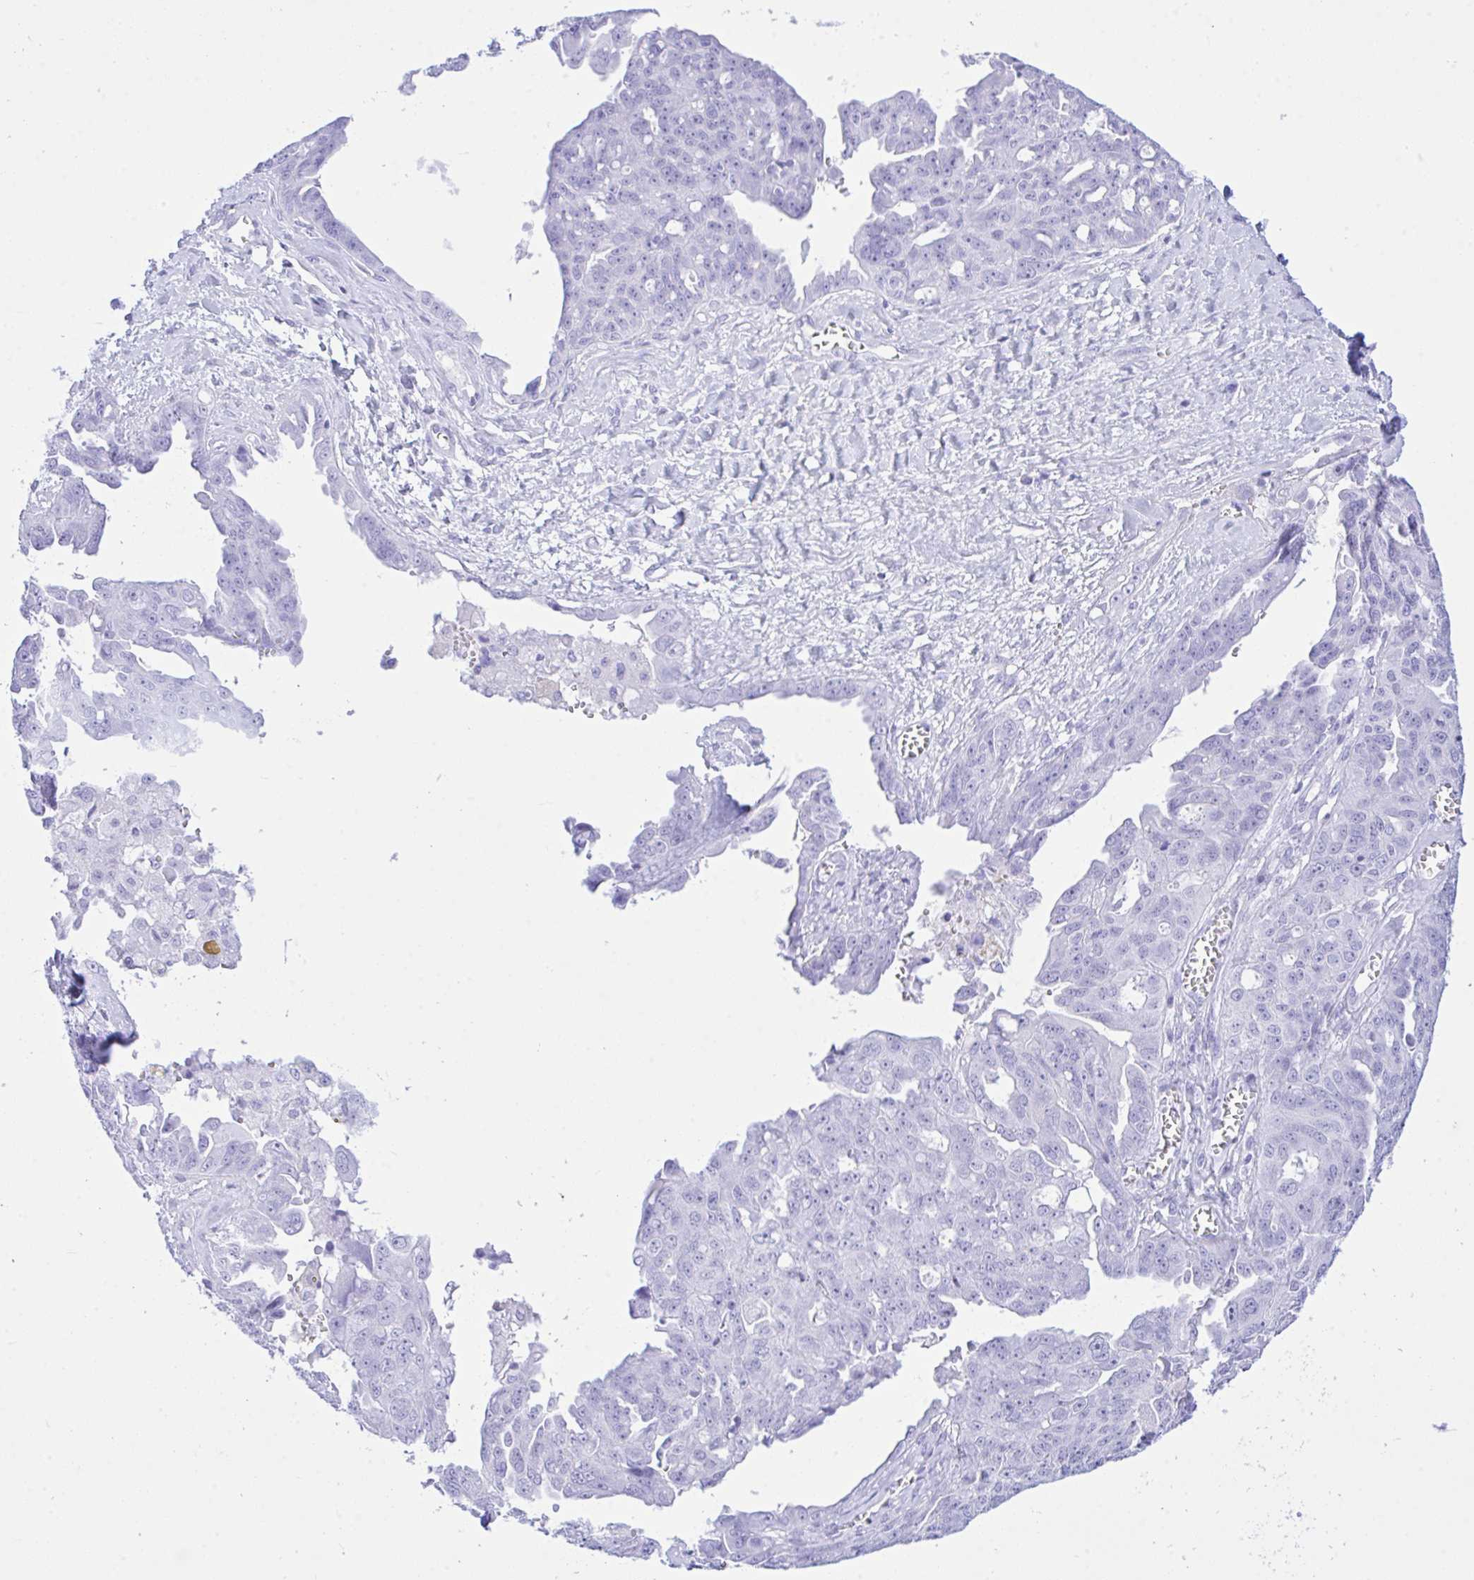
{"staining": {"intensity": "negative", "quantity": "none", "location": "none"}, "tissue": "ovarian cancer", "cell_type": "Tumor cells", "image_type": "cancer", "snomed": [{"axis": "morphology", "description": "Carcinoma, endometroid"}, {"axis": "topography", "description": "Ovary"}], "caption": "Tumor cells are negative for brown protein staining in ovarian cancer (endometroid carcinoma).", "gene": "SELENOV", "patient": {"sex": "female", "age": 70}}